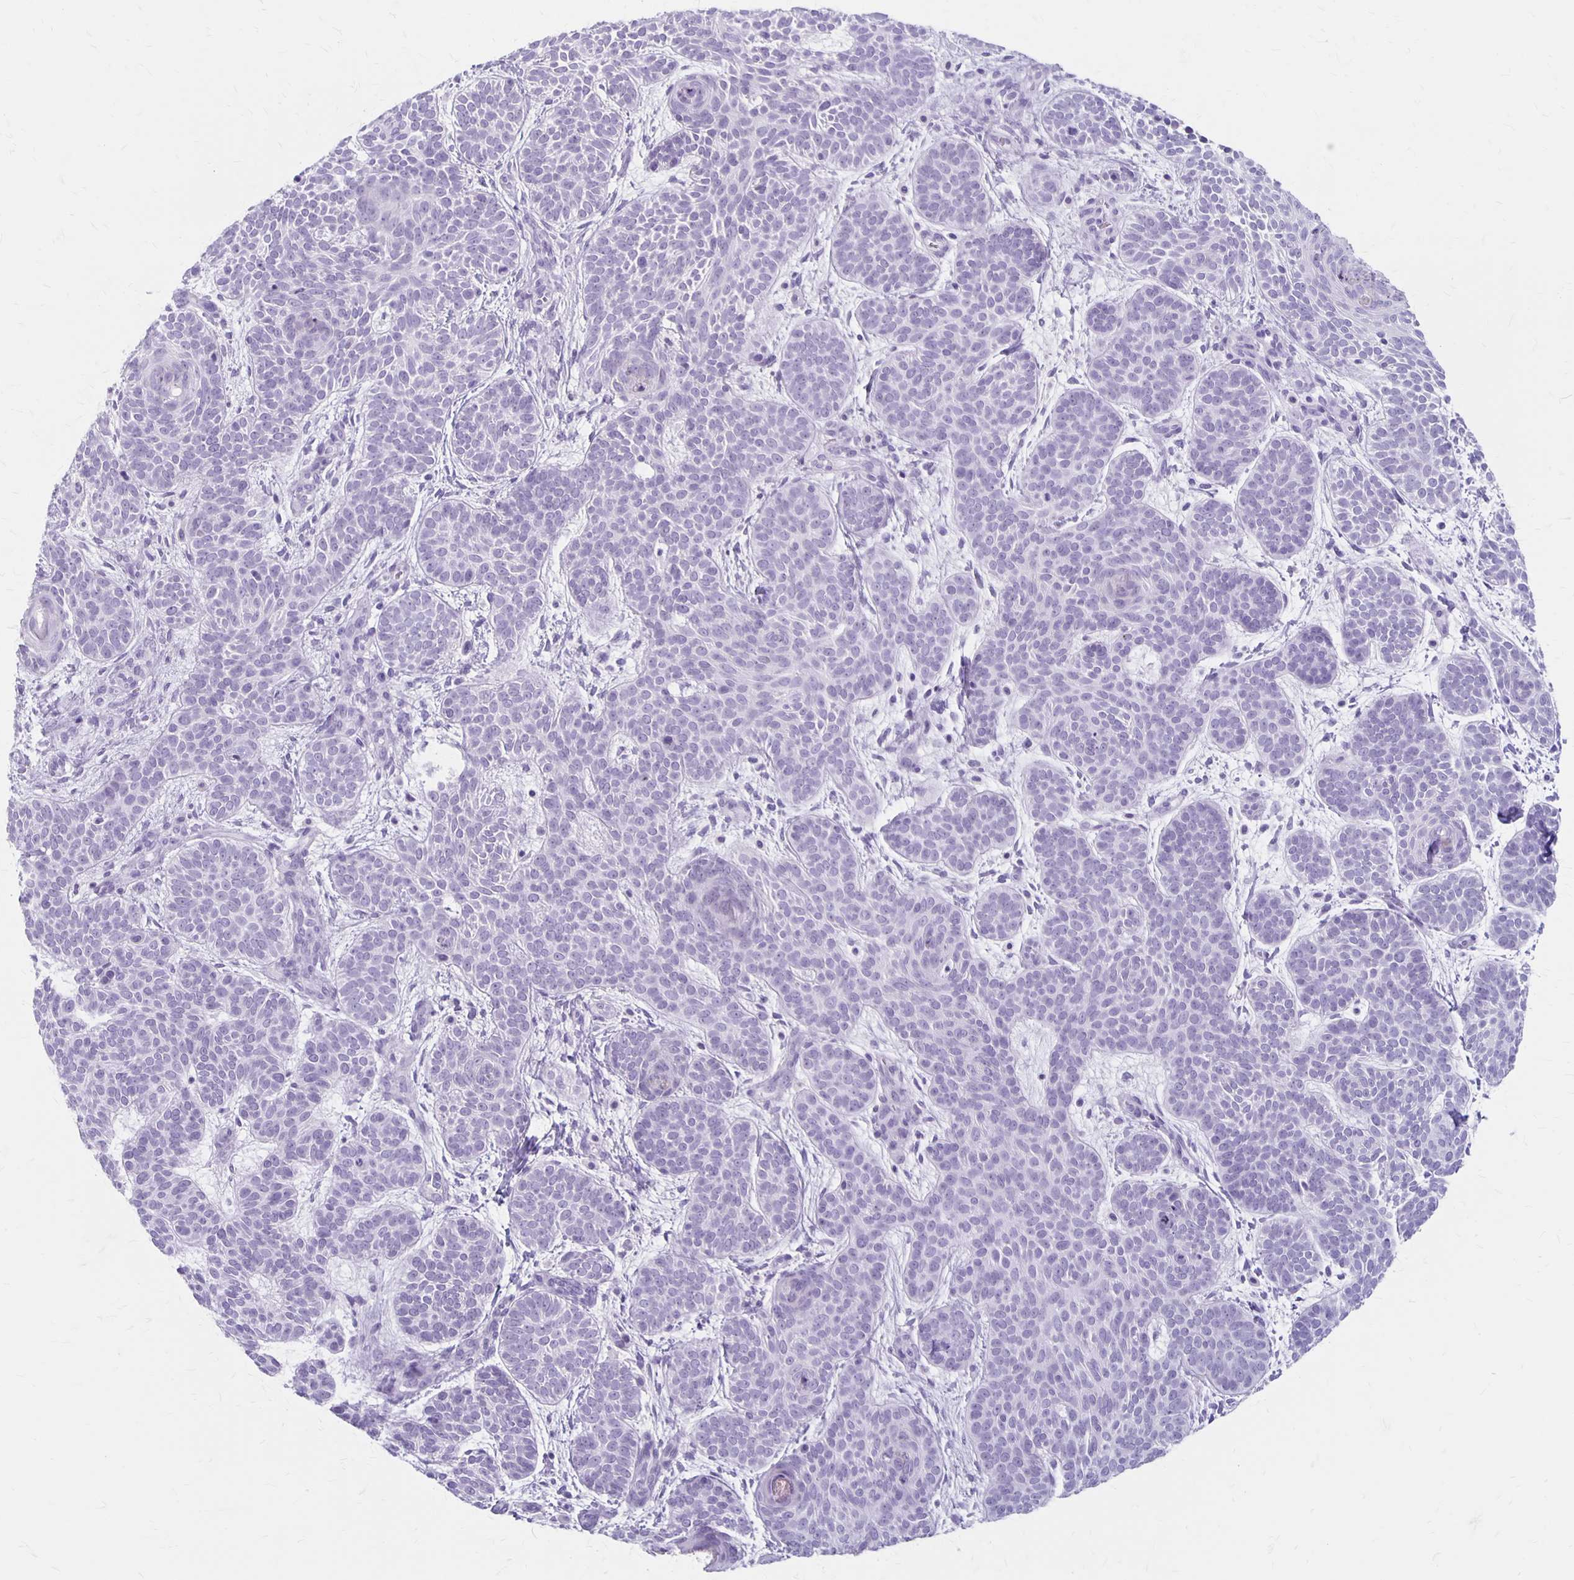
{"staining": {"intensity": "negative", "quantity": "none", "location": "none"}, "tissue": "skin cancer", "cell_type": "Tumor cells", "image_type": "cancer", "snomed": [{"axis": "morphology", "description": "Basal cell carcinoma"}, {"axis": "topography", "description": "Skin"}], "caption": "DAB (3,3'-diaminobenzidine) immunohistochemical staining of skin cancer reveals no significant staining in tumor cells.", "gene": "MAGEC2", "patient": {"sex": "female", "age": 82}}